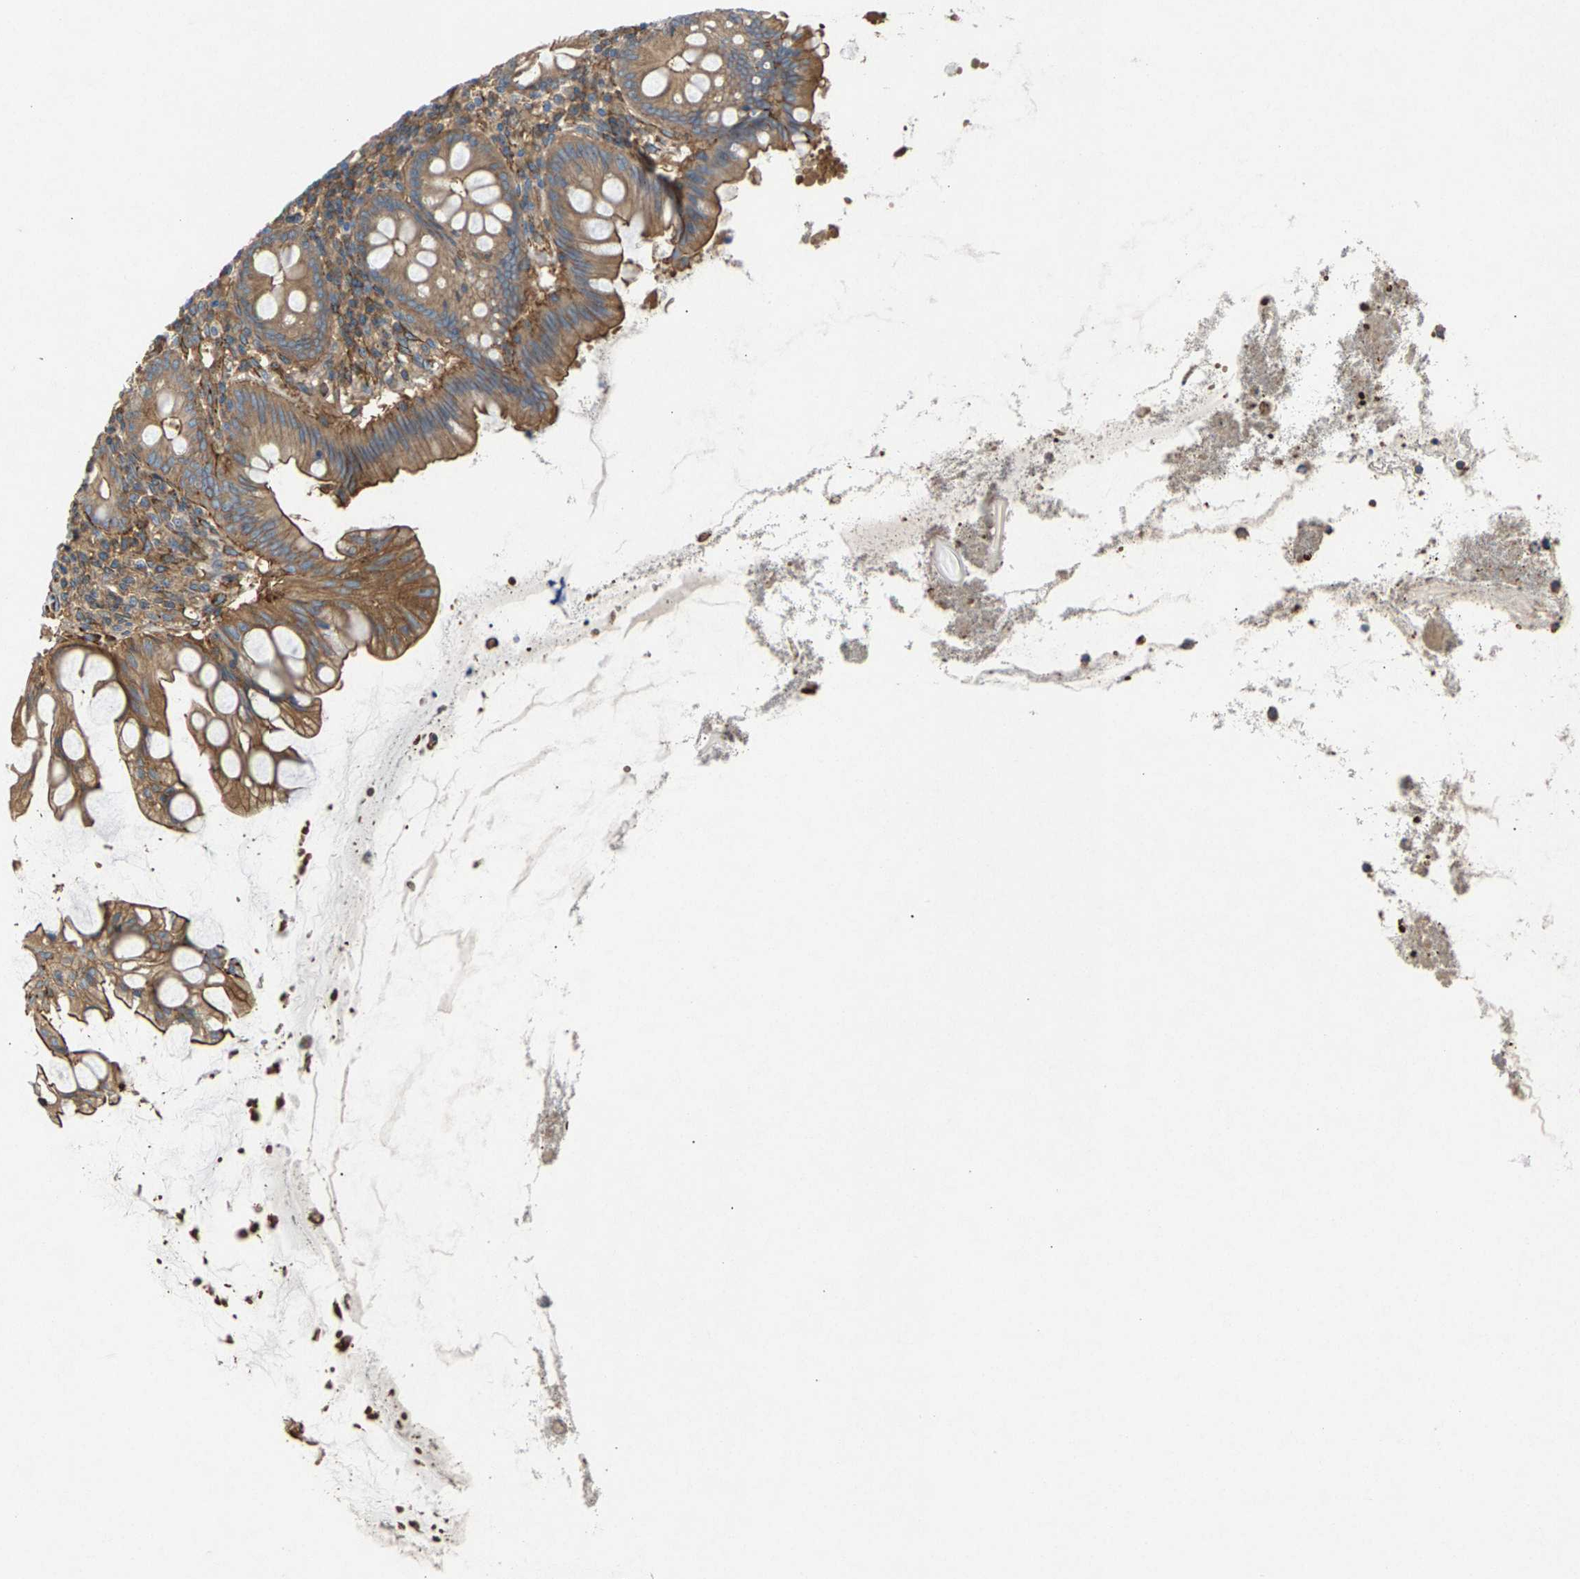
{"staining": {"intensity": "moderate", "quantity": ">75%", "location": "cytoplasmic/membranous"}, "tissue": "appendix", "cell_type": "Glandular cells", "image_type": "normal", "snomed": [{"axis": "morphology", "description": "Normal tissue, NOS"}, {"axis": "topography", "description": "Appendix"}], "caption": "Immunohistochemical staining of normal human appendix displays moderate cytoplasmic/membranous protein expression in approximately >75% of glandular cells.", "gene": "PDCL", "patient": {"sex": "male", "age": 56}}